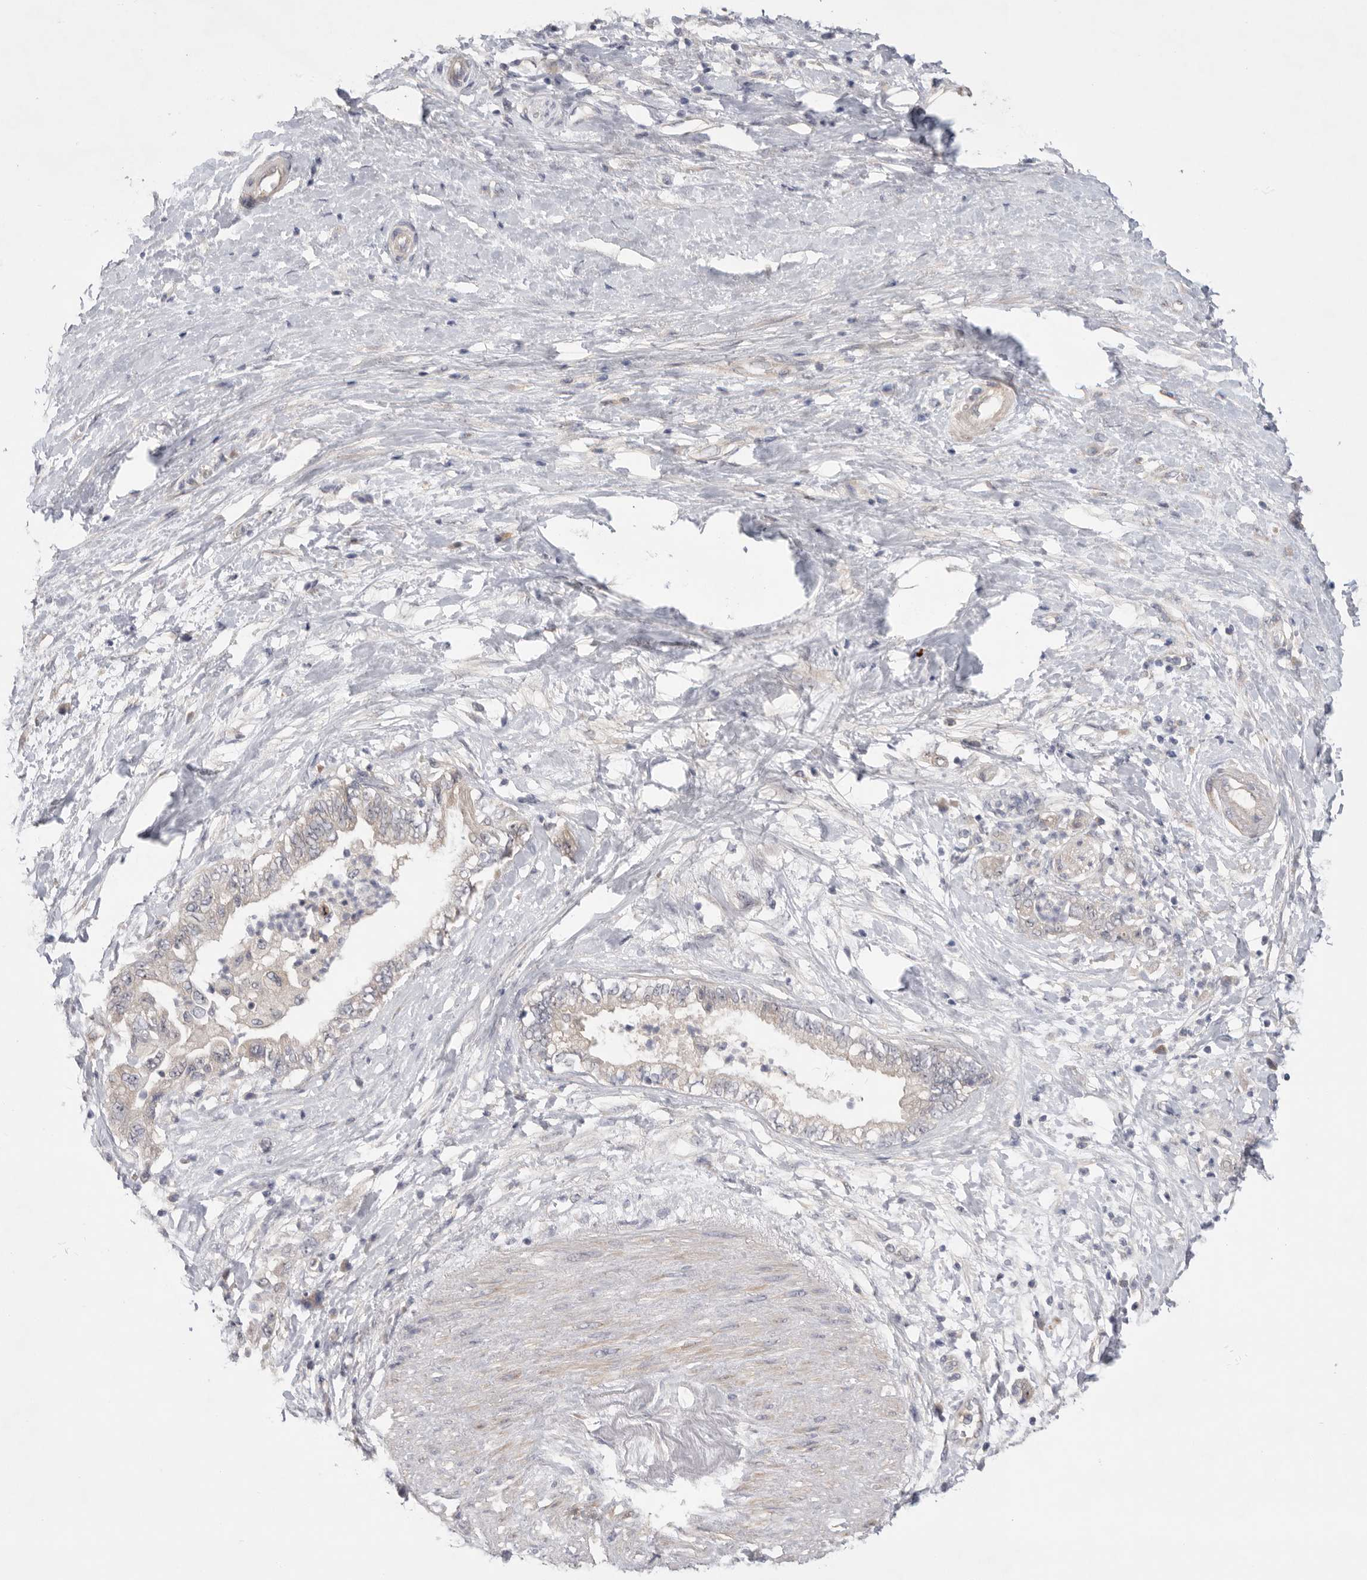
{"staining": {"intensity": "negative", "quantity": "none", "location": "none"}, "tissue": "pancreatic cancer", "cell_type": "Tumor cells", "image_type": "cancer", "snomed": [{"axis": "morphology", "description": "Adenocarcinoma, NOS"}, {"axis": "topography", "description": "Pancreas"}], "caption": "Immunohistochemistry of human pancreatic cancer (adenocarcinoma) exhibits no staining in tumor cells. (Brightfield microscopy of DAB (3,3'-diaminobenzidine) IHC at high magnification).", "gene": "MTFR1L", "patient": {"sex": "female", "age": 73}}